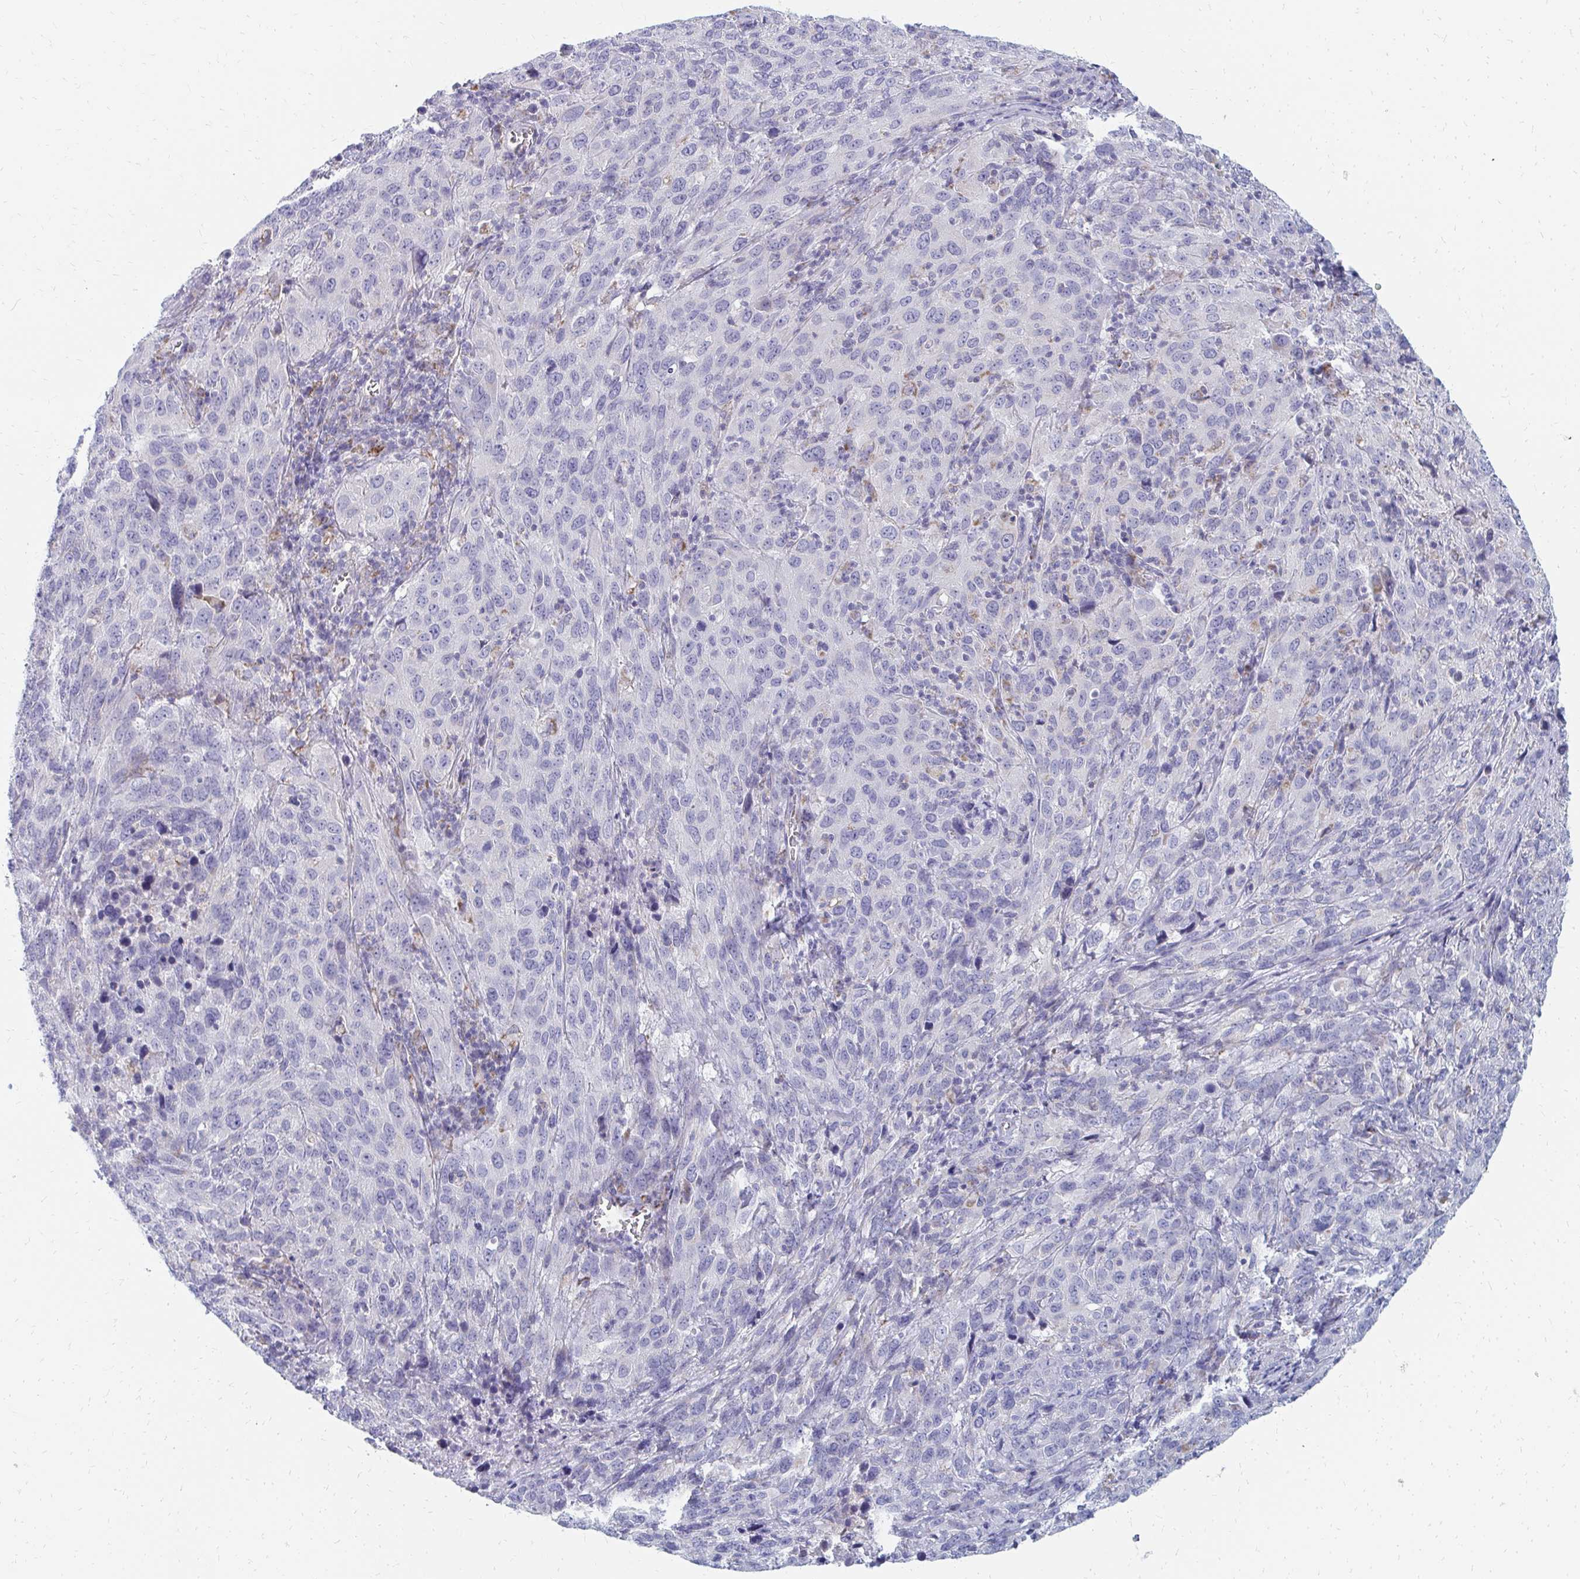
{"staining": {"intensity": "negative", "quantity": "none", "location": "none"}, "tissue": "cervical cancer", "cell_type": "Tumor cells", "image_type": "cancer", "snomed": [{"axis": "morphology", "description": "Squamous cell carcinoma, NOS"}, {"axis": "topography", "description": "Cervix"}], "caption": "Squamous cell carcinoma (cervical) stained for a protein using immunohistochemistry shows no staining tumor cells.", "gene": "OR10V1", "patient": {"sex": "female", "age": 51}}